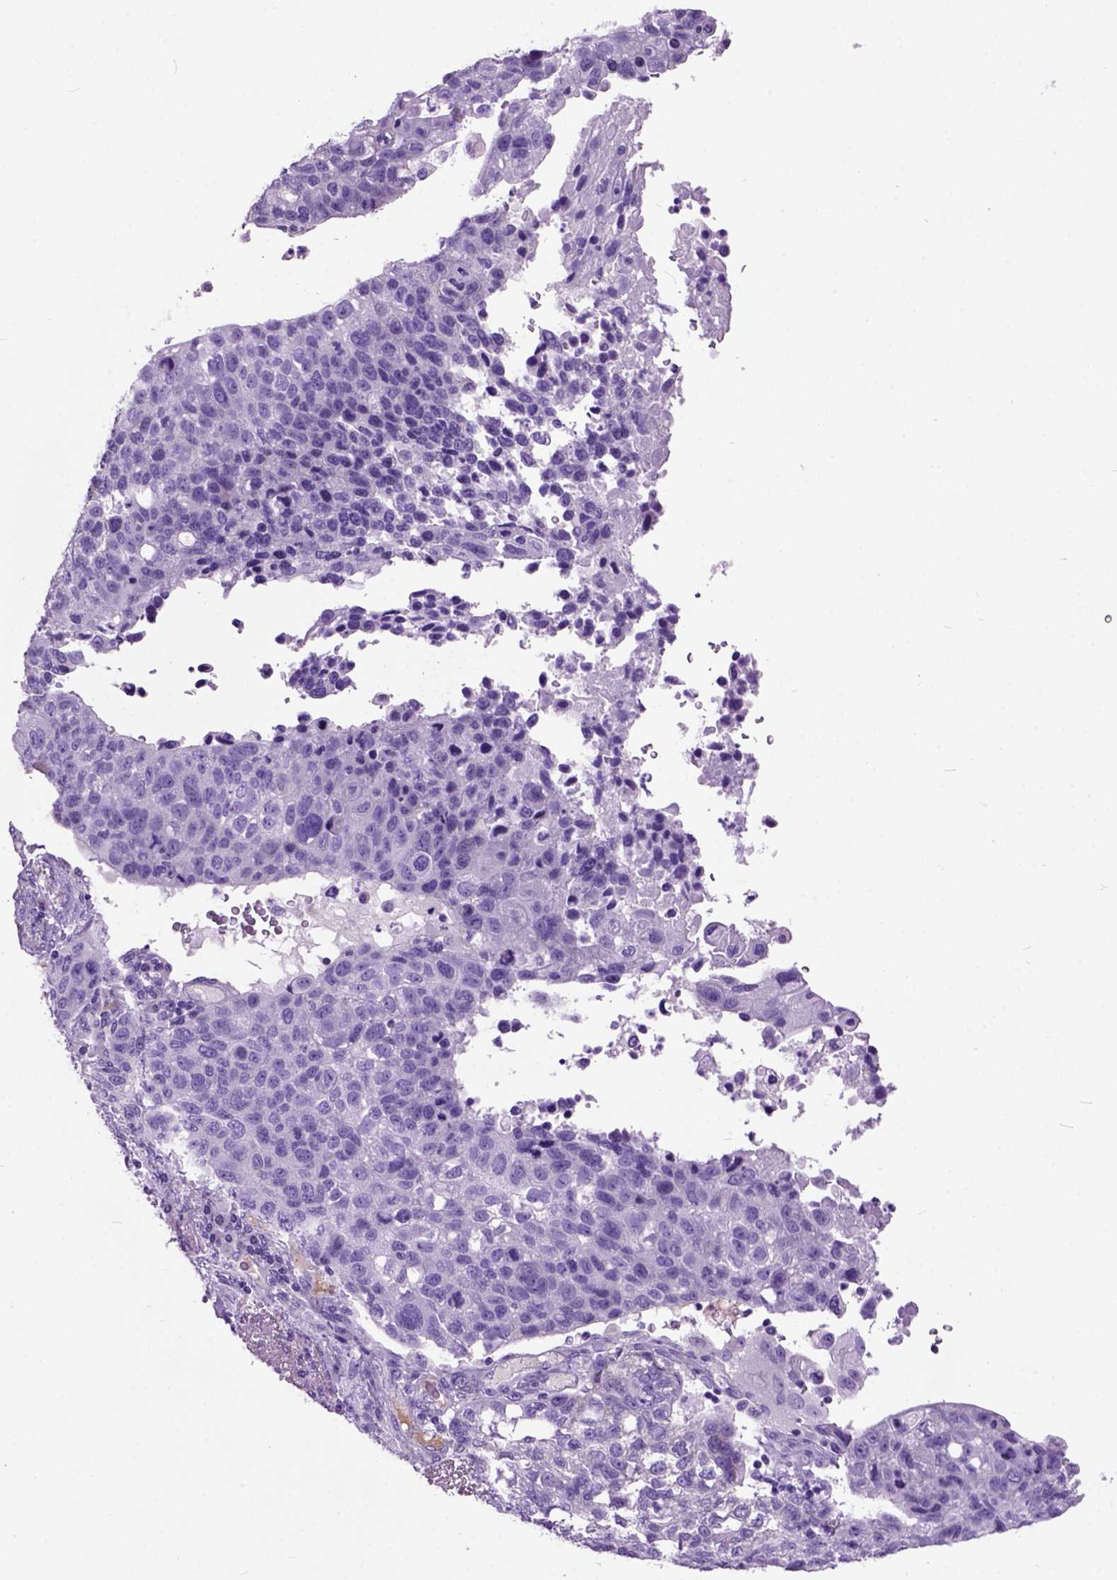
{"staining": {"intensity": "negative", "quantity": "none", "location": "none"}, "tissue": "lung cancer", "cell_type": "Tumor cells", "image_type": "cancer", "snomed": [{"axis": "morphology", "description": "Squamous cell carcinoma, NOS"}, {"axis": "topography", "description": "Lymph node"}, {"axis": "topography", "description": "Lung"}], "caption": "Lung squamous cell carcinoma stained for a protein using immunohistochemistry (IHC) demonstrates no expression tumor cells.", "gene": "MAPT", "patient": {"sex": "male", "age": 61}}